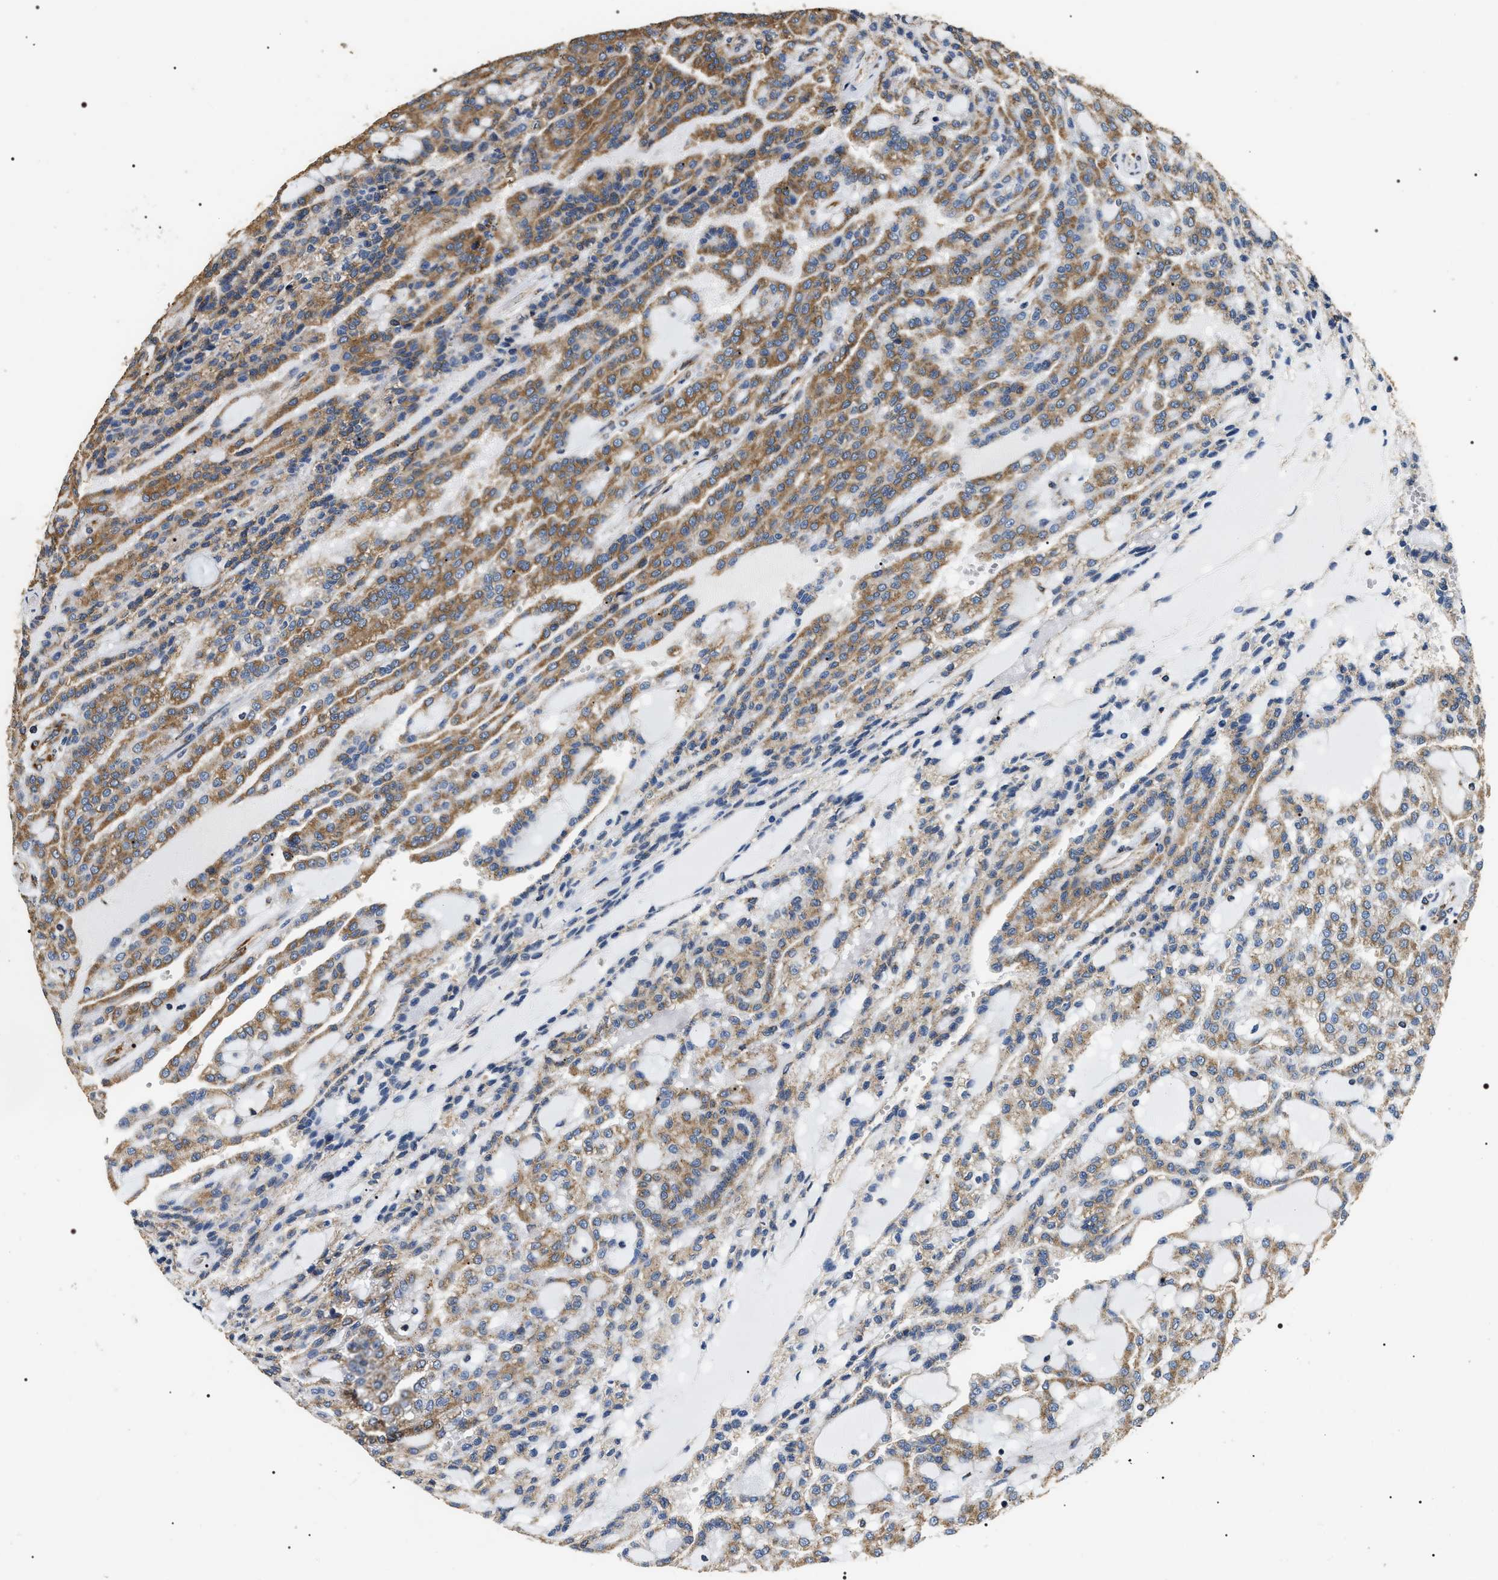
{"staining": {"intensity": "moderate", "quantity": "25%-75%", "location": "cytoplasmic/membranous"}, "tissue": "renal cancer", "cell_type": "Tumor cells", "image_type": "cancer", "snomed": [{"axis": "morphology", "description": "Adenocarcinoma, NOS"}, {"axis": "topography", "description": "Kidney"}], "caption": "IHC of adenocarcinoma (renal) demonstrates medium levels of moderate cytoplasmic/membranous positivity in about 25%-75% of tumor cells.", "gene": "KTN1", "patient": {"sex": "male", "age": 63}}